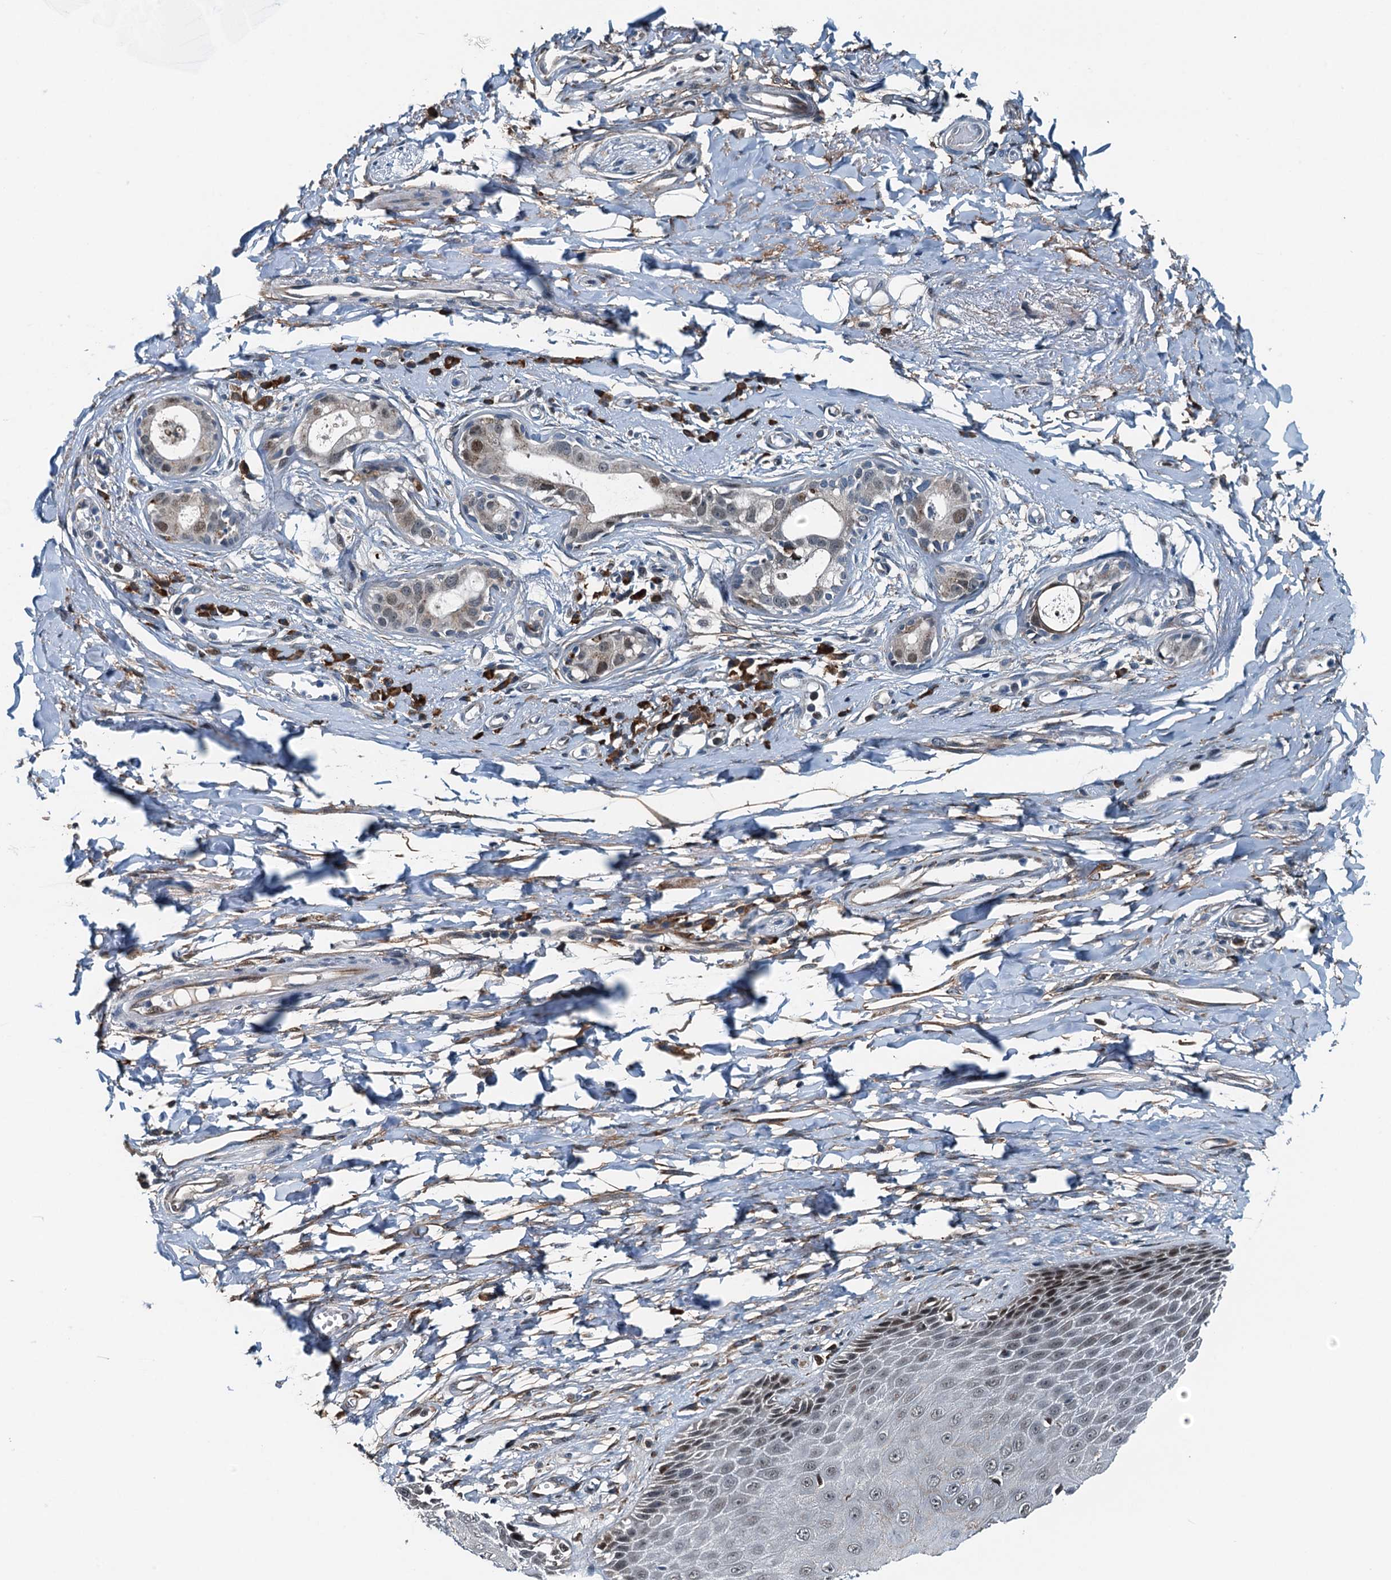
{"staining": {"intensity": "moderate", "quantity": ">75%", "location": "nuclear"}, "tissue": "skin", "cell_type": "Epidermal cells", "image_type": "normal", "snomed": [{"axis": "morphology", "description": "Normal tissue, NOS"}, {"axis": "topography", "description": "Anal"}], "caption": "Immunohistochemical staining of unremarkable human skin shows >75% levels of moderate nuclear protein staining in about >75% of epidermal cells. The staining is performed using DAB (3,3'-diaminobenzidine) brown chromogen to label protein expression. The nuclei are counter-stained blue using hematoxylin.", "gene": "TAMALIN", "patient": {"sex": "male", "age": 78}}